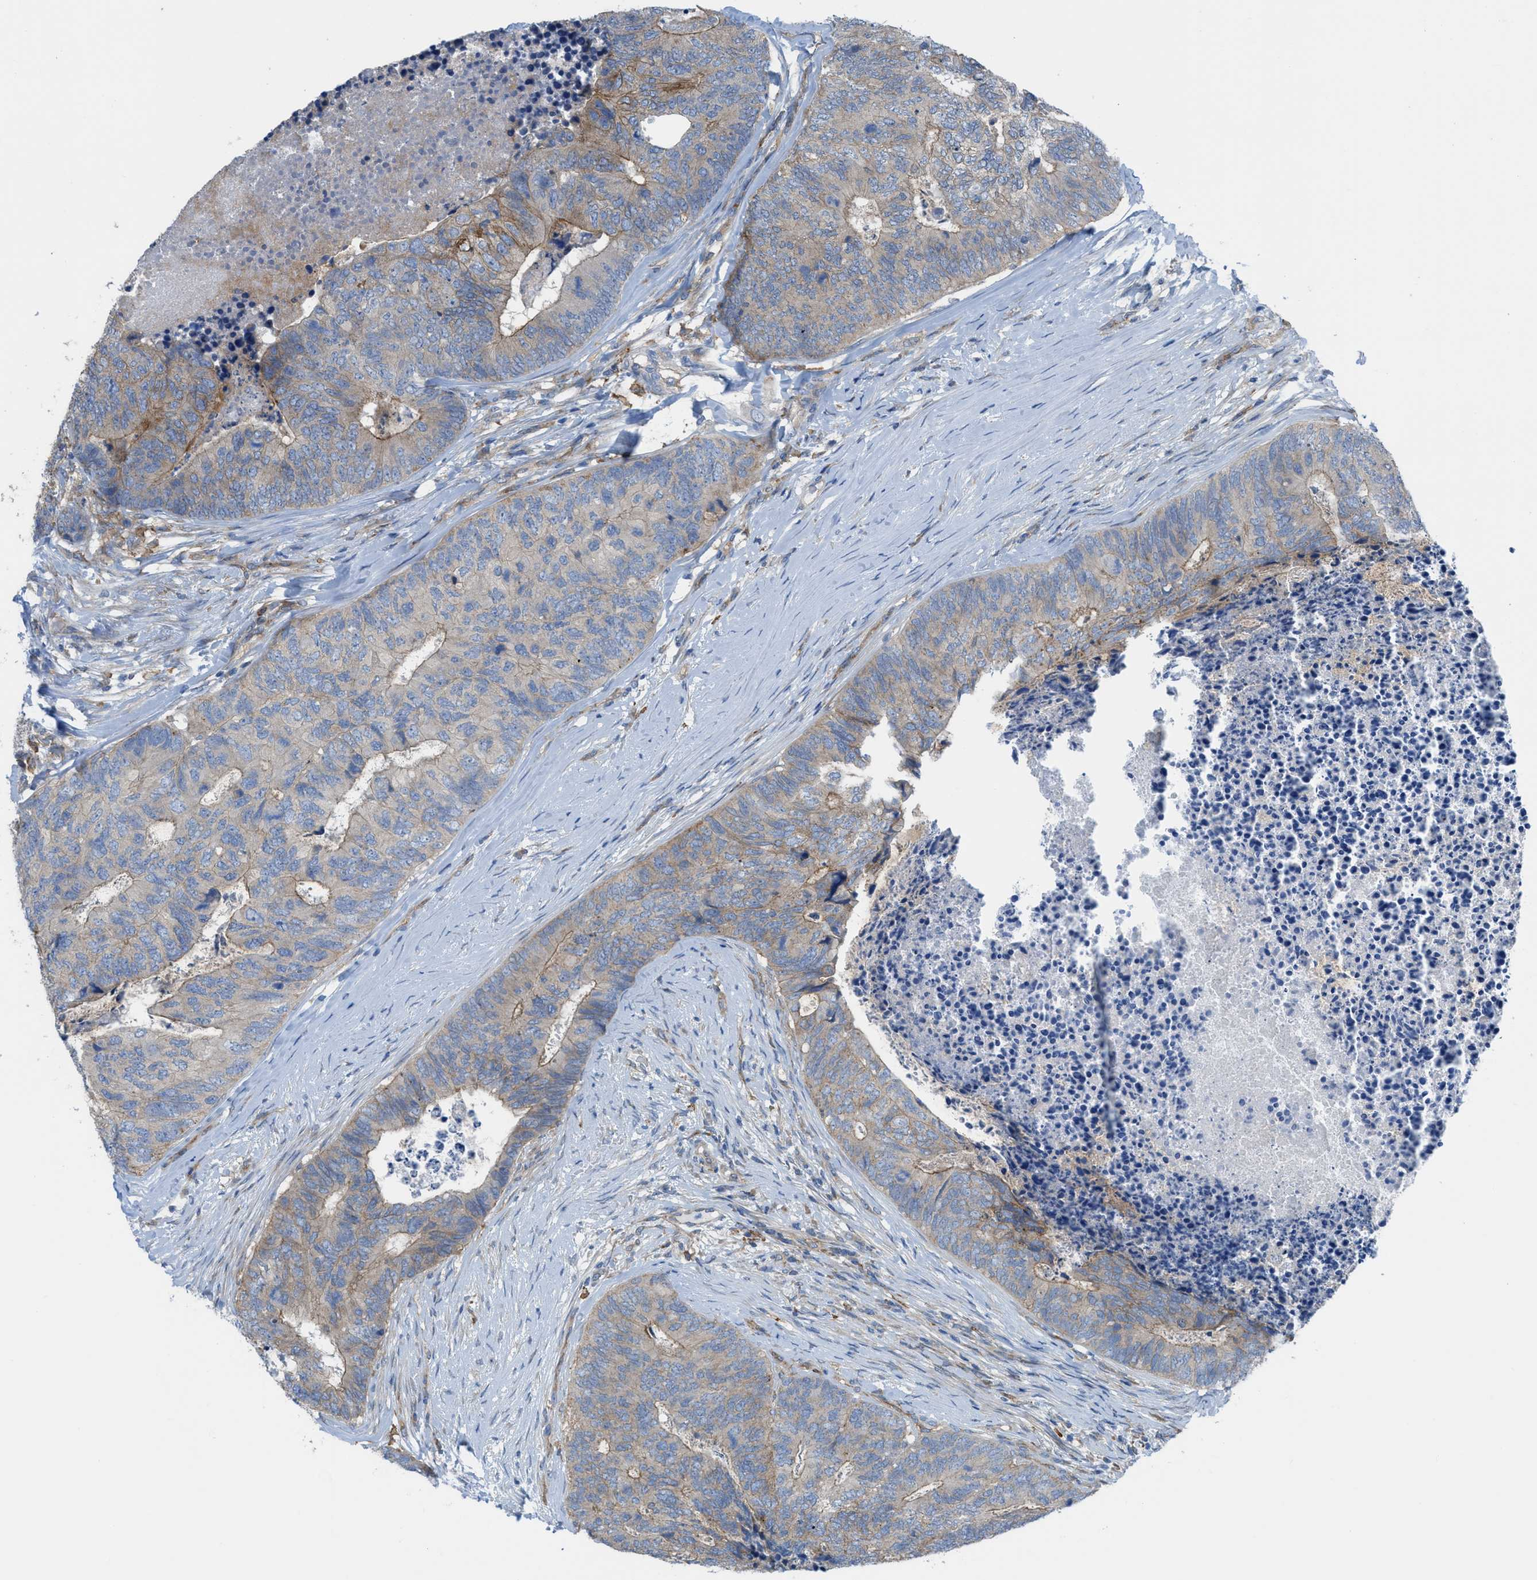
{"staining": {"intensity": "moderate", "quantity": ">75%", "location": "cytoplasmic/membranous"}, "tissue": "colorectal cancer", "cell_type": "Tumor cells", "image_type": "cancer", "snomed": [{"axis": "morphology", "description": "Adenocarcinoma, NOS"}, {"axis": "topography", "description": "Colon"}], "caption": "This image demonstrates IHC staining of colorectal cancer, with medium moderate cytoplasmic/membranous expression in about >75% of tumor cells.", "gene": "EGFR", "patient": {"sex": "female", "age": 67}}